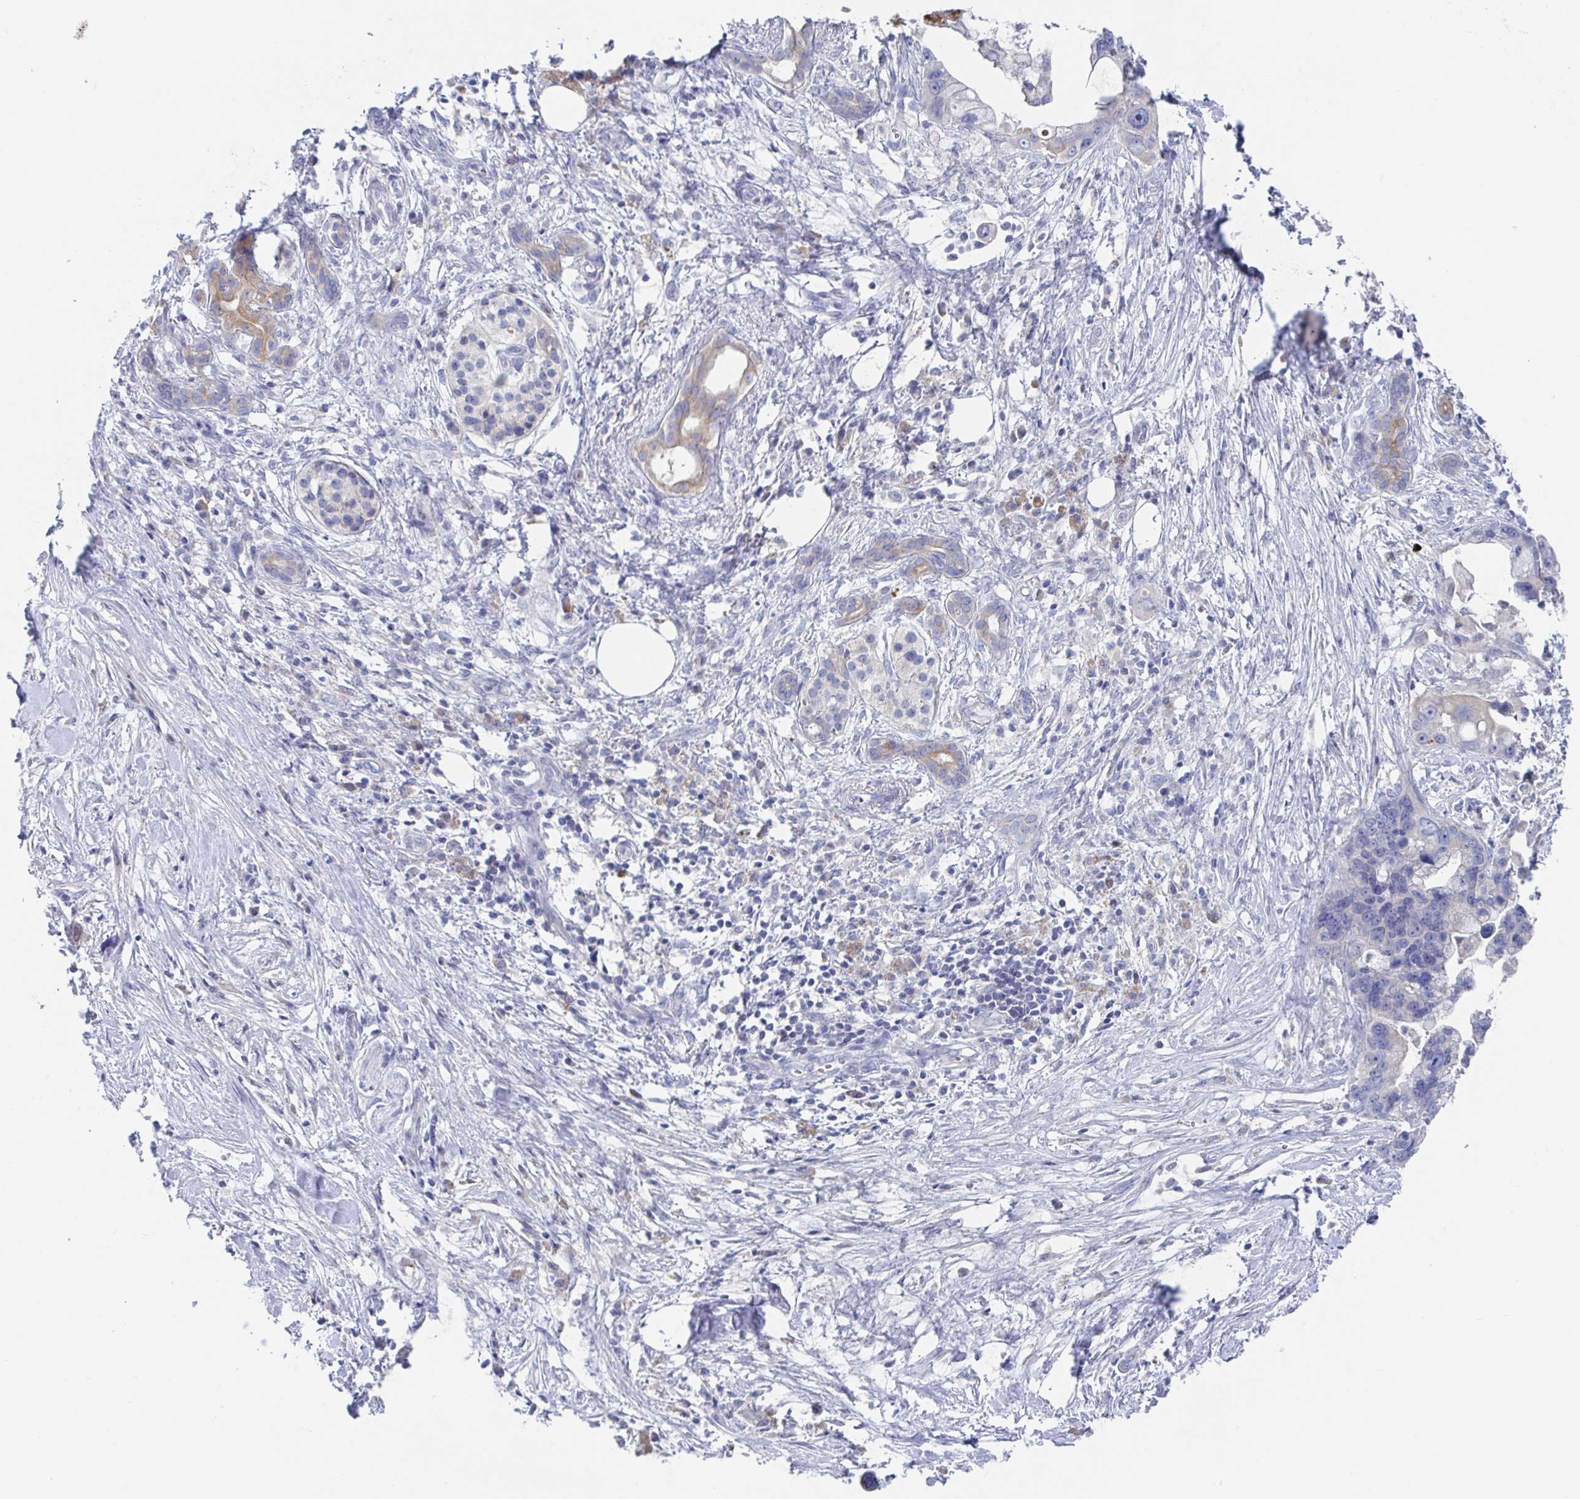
{"staining": {"intensity": "negative", "quantity": "none", "location": "none"}, "tissue": "pancreatic cancer", "cell_type": "Tumor cells", "image_type": "cancer", "snomed": [{"axis": "morphology", "description": "Adenocarcinoma, NOS"}, {"axis": "topography", "description": "Pancreas"}], "caption": "High power microscopy micrograph of an immunohistochemistry (IHC) histopathology image of pancreatic adenocarcinoma, revealing no significant staining in tumor cells.", "gene": "GPR148", "patient": {"sex": "female", "age": 83}}